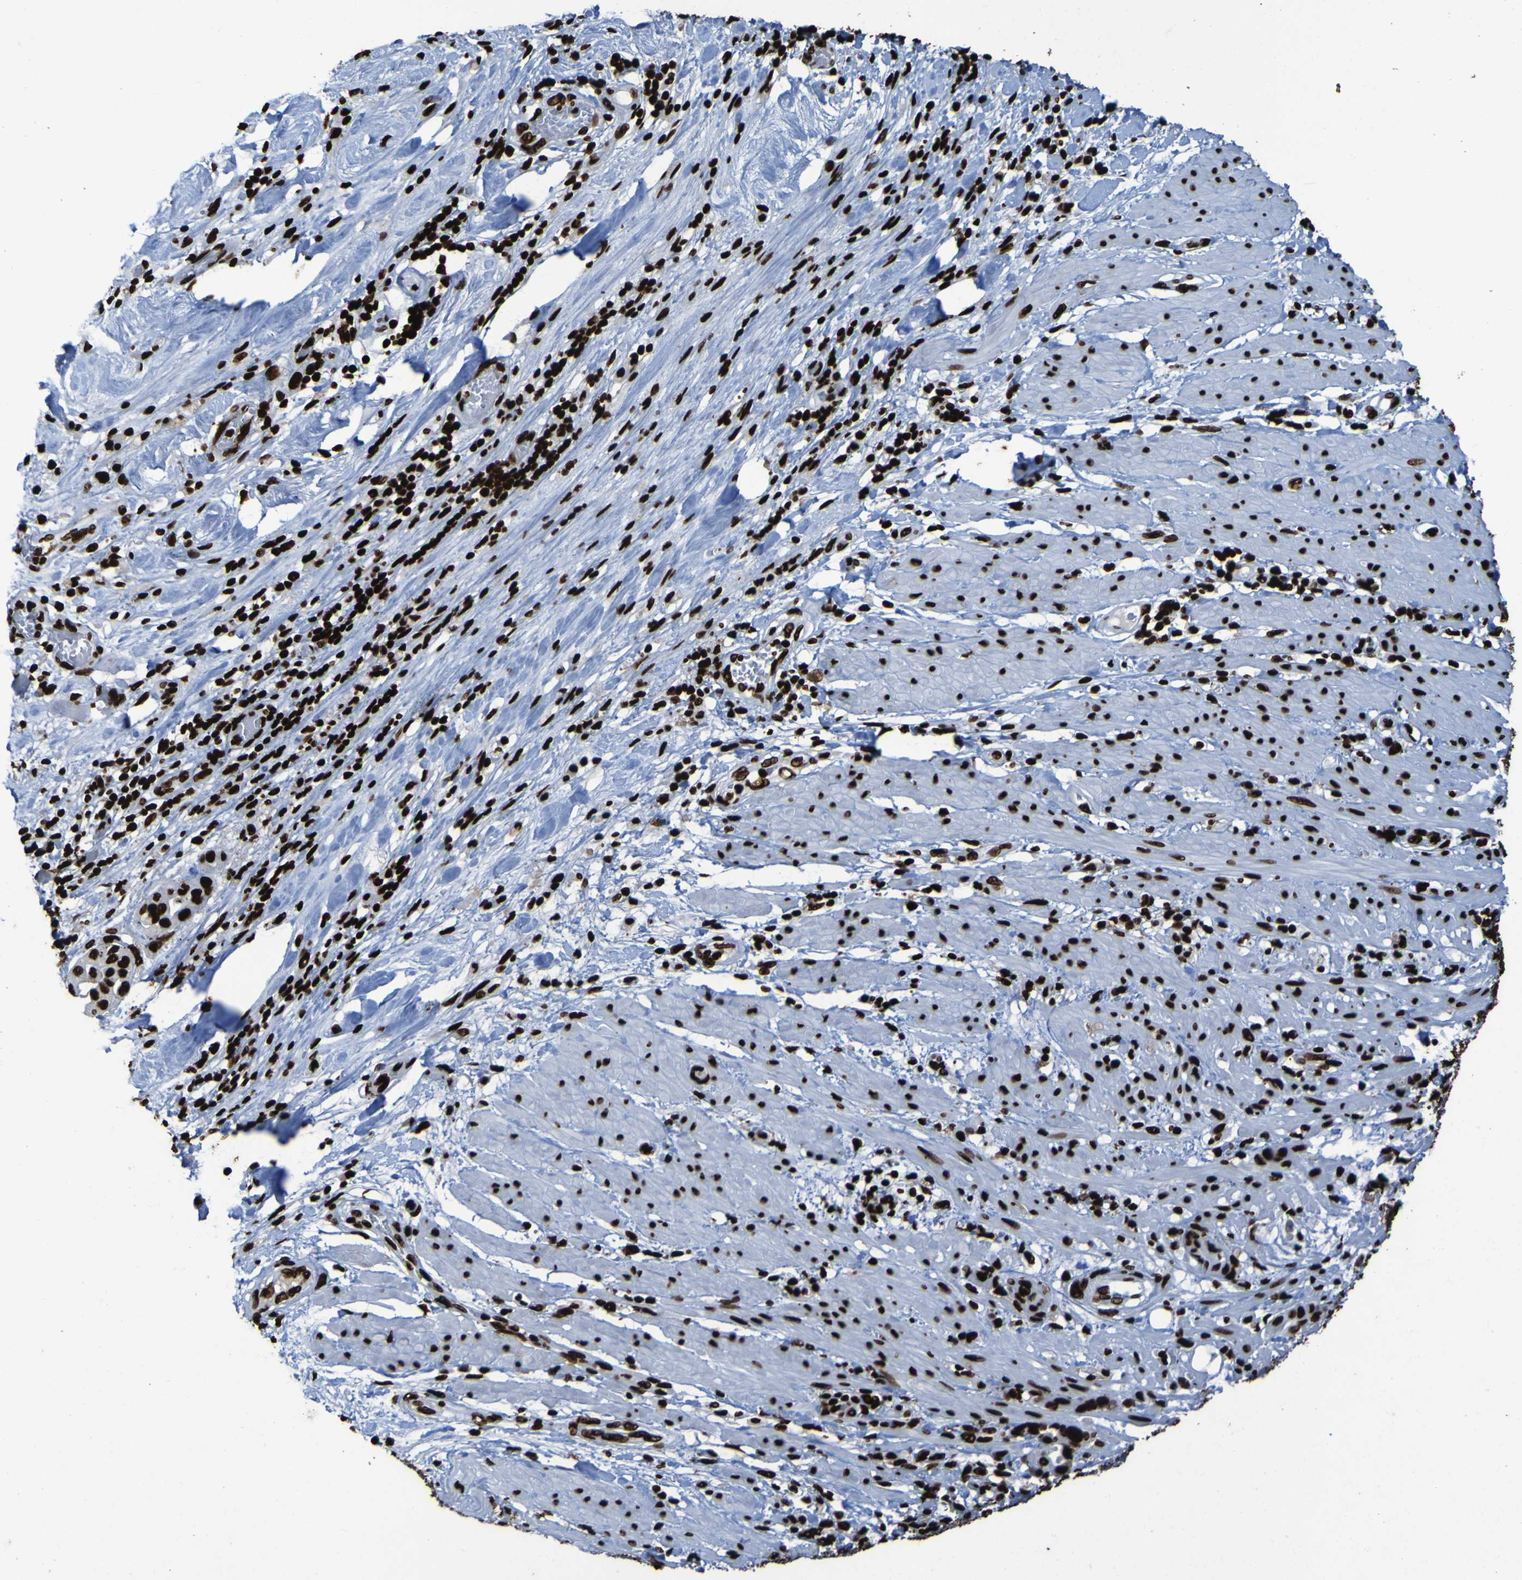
{"staining": {"intensity": "strong", "quantity": ">75%", "location": "nuclear"}, "tissue": "pancreatic cancer", "cell_type": "Tumor cells", "image_type": "cancer", "snomed": [{"axis": "morphology", "description": "Adenocarcinoma, NOS"}, {"axis": "morphology", "description": "Adenocarcinoma, metastatic, NOS"}, {"axis": "topography", "description": "Lymph node"}, {"axis": "topography", "description": "Pancreas"}, {"axis": "topography", "description": "Duodenum"}], "caption": "Human pancreatic cancer stained for a protein (brown) demonstrates strong nuclear positive positivity in approximately >75% of tumor cells.", "gene": "NPM1", "patient": {"sex": "female", "age": 64}}